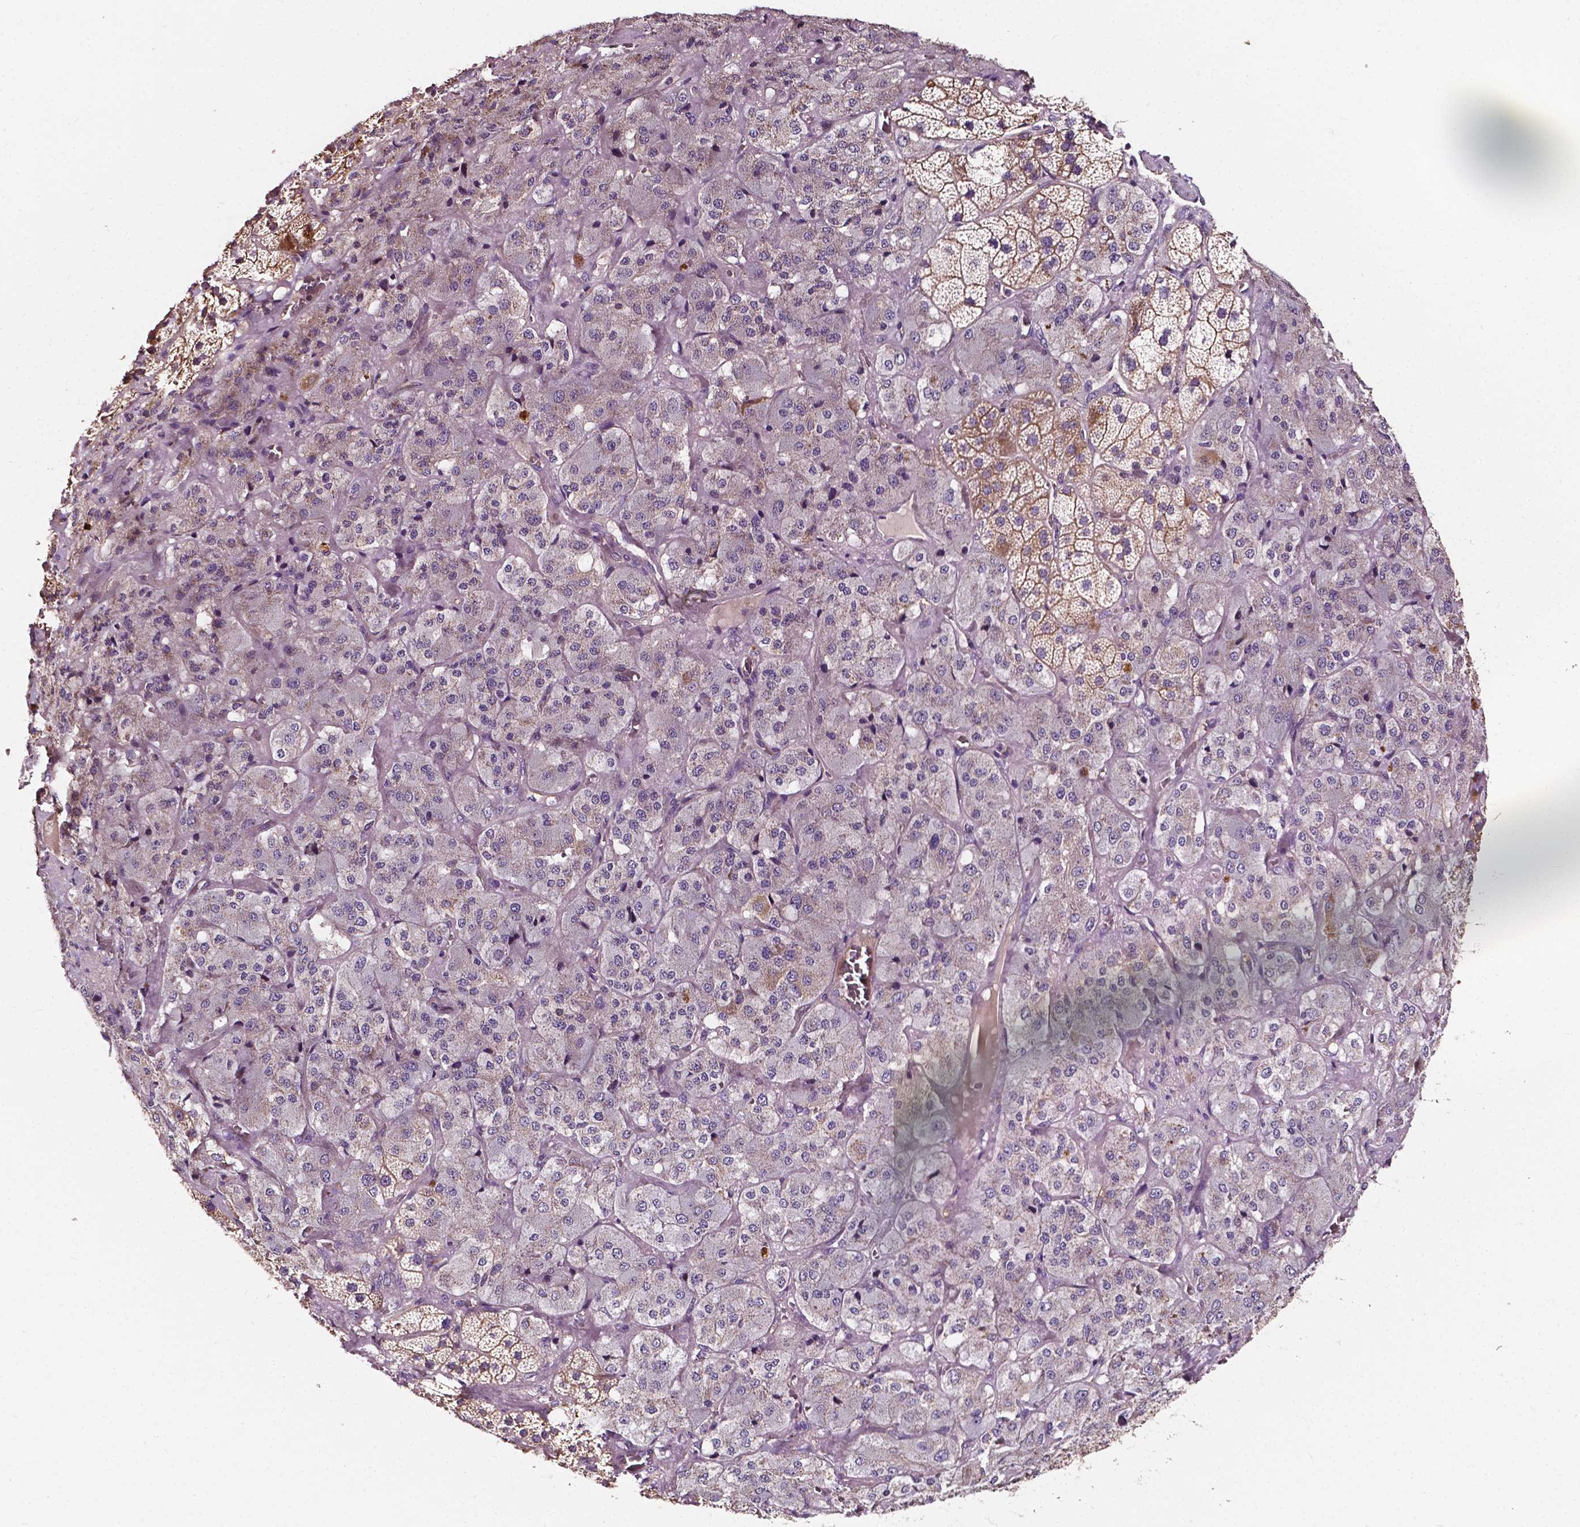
{"staining": {"intensity": "moderate", "quantity": "25%-75%", "location": "cytoplasmic/membranous"}, "tissue": "adrenal gland", "cell_type": "Glandular cells", "image_type": "normal", "snomed": [{"axis": "morphology", "description": "Normal tissue, NOS"}, {"axis": "topography", "description": "Adrenal gland"}], "caption": "Protein analysis of normal adrenal gland shows moderate cytoplasmic/membranous positivity in about 25%-75% of glandular cells. (DAB (3,3'-diaminobenzidine) IHC with brightfield microscopy, high magnification).", "gene": "ATG16L1", "patient": {"sex": "male", "age": 57}}